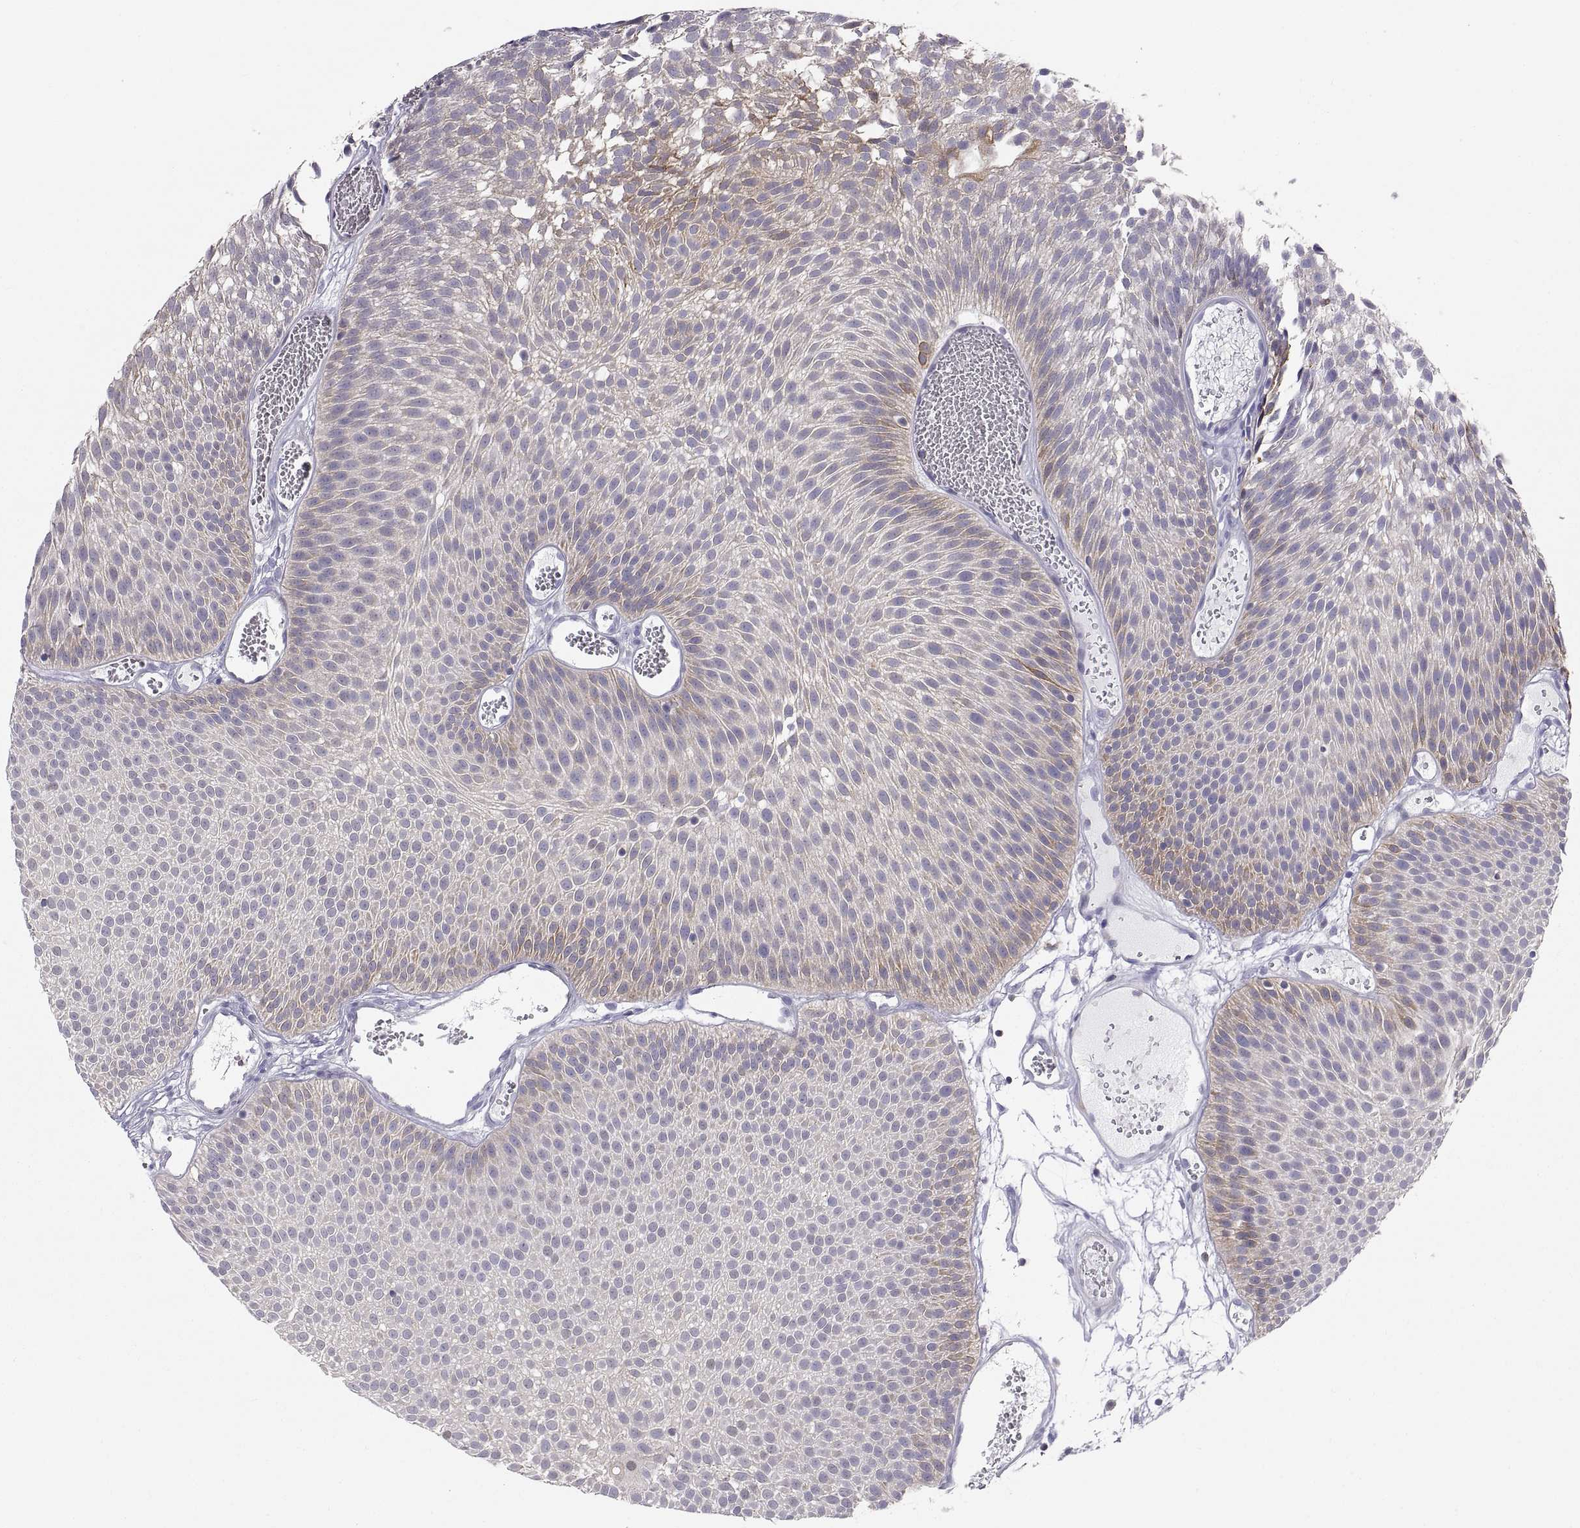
{"staining": {"intensity": "moderate", "quantity": "25%-75%", "location": "cytoplasmic/membranous"}, "tissue": "urothelial cancer", "cell_type": "Tumor cells", "image_type": "cancer", "snomed": [{"axis": "morphology", "description": "Urothelial carcinoma, Low grade"}, {"axis": "topography", "description": "Urinary bladder"}], "caption": "Immunohistochemical staining of urothelial carcinoma (low-grade) shows medium levels of moderate cytoplasmic/membranous staining in approximately 25%-75% of tumor cells.", "gene": "ERO1A", "patient": {"sex": "male", "age": 52}}